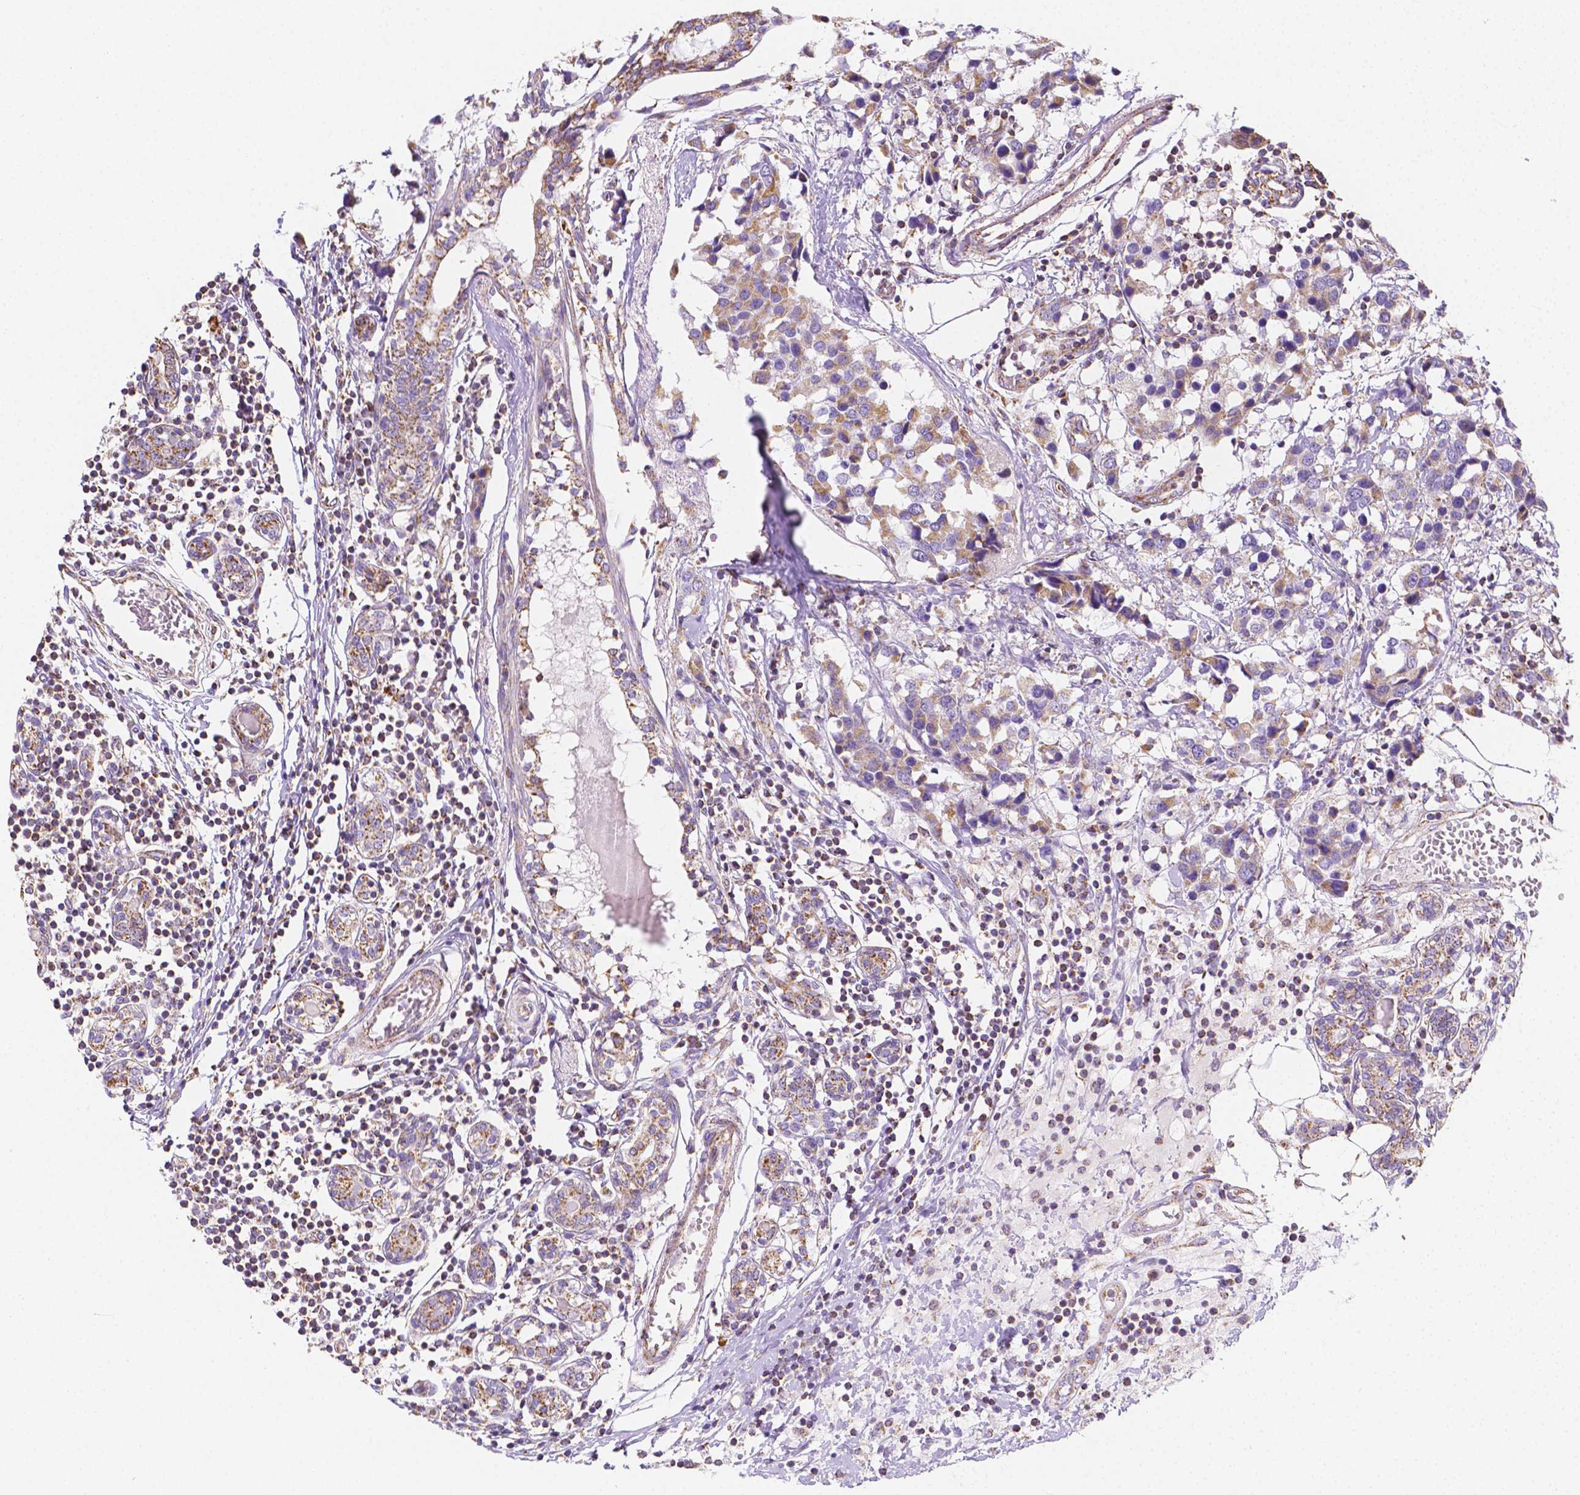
{"staining": {"intensity": "moderate", "quantity": "25%-75%", "location": "cytoplasmic/membranous"}, "tissue": "breast cancer", "cell_type": "Tumor cells", "image_type": "cancer", "snomed": [{"axis": "morphology", "description": "Lobular carcinoma"}, {"axis": "topography", "description": "Breast"}], "caption": "Brown immunohistochemical staining in breast cancer exhibits moderate cytoplasmic/membranous positivity in about 25%-75% of tumor cells.", "gene": "SGTB", "patient": {"sex": "female", "age": 59}}